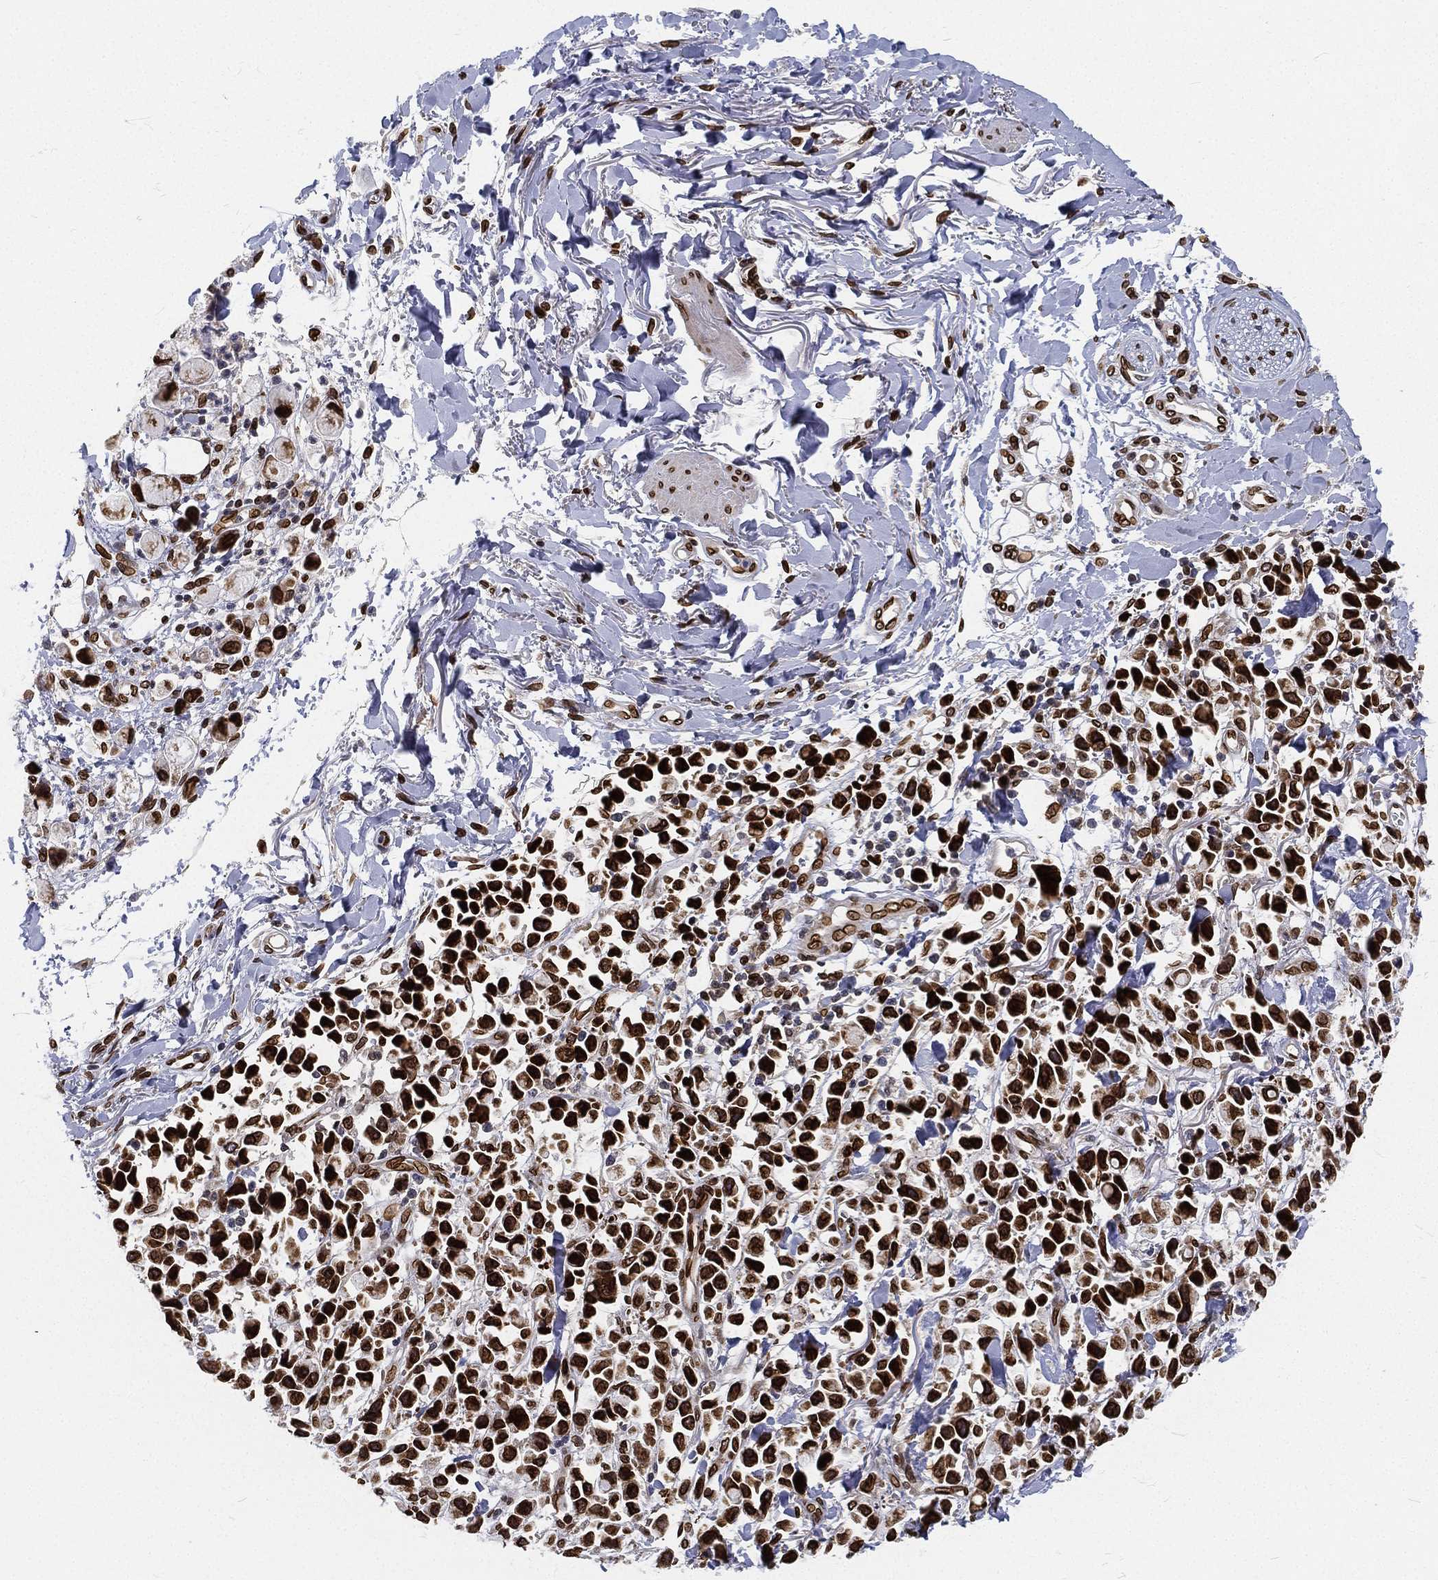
{"staining": {"intensity": "strong", "quantity": ">75%", "location": "cytoplasmic/membranous,nuclear"}, "tissue": "stomach cancer", "cell_type": "Tumor cells", "image_type": "cancer", "snomed": [{"axis": "morphology", "description": "Adenocarcinoma, NOS"}, {"axis": "topography", "description": "Stomach"}], "caption": "IHC histopathology image of neoplastic tissue: stomach cancer (adenocarcinoma) stained using immunohistochemistry demonstrates high levels of strong protein expression localized specifically in the cytoplasmic/membranous and nuclear of tumor cells, appearing as a cytoplasmic/membranous and nuclear brown color.", "gene": "PALB2", "patient": {"sex": "female", "age": 81}}